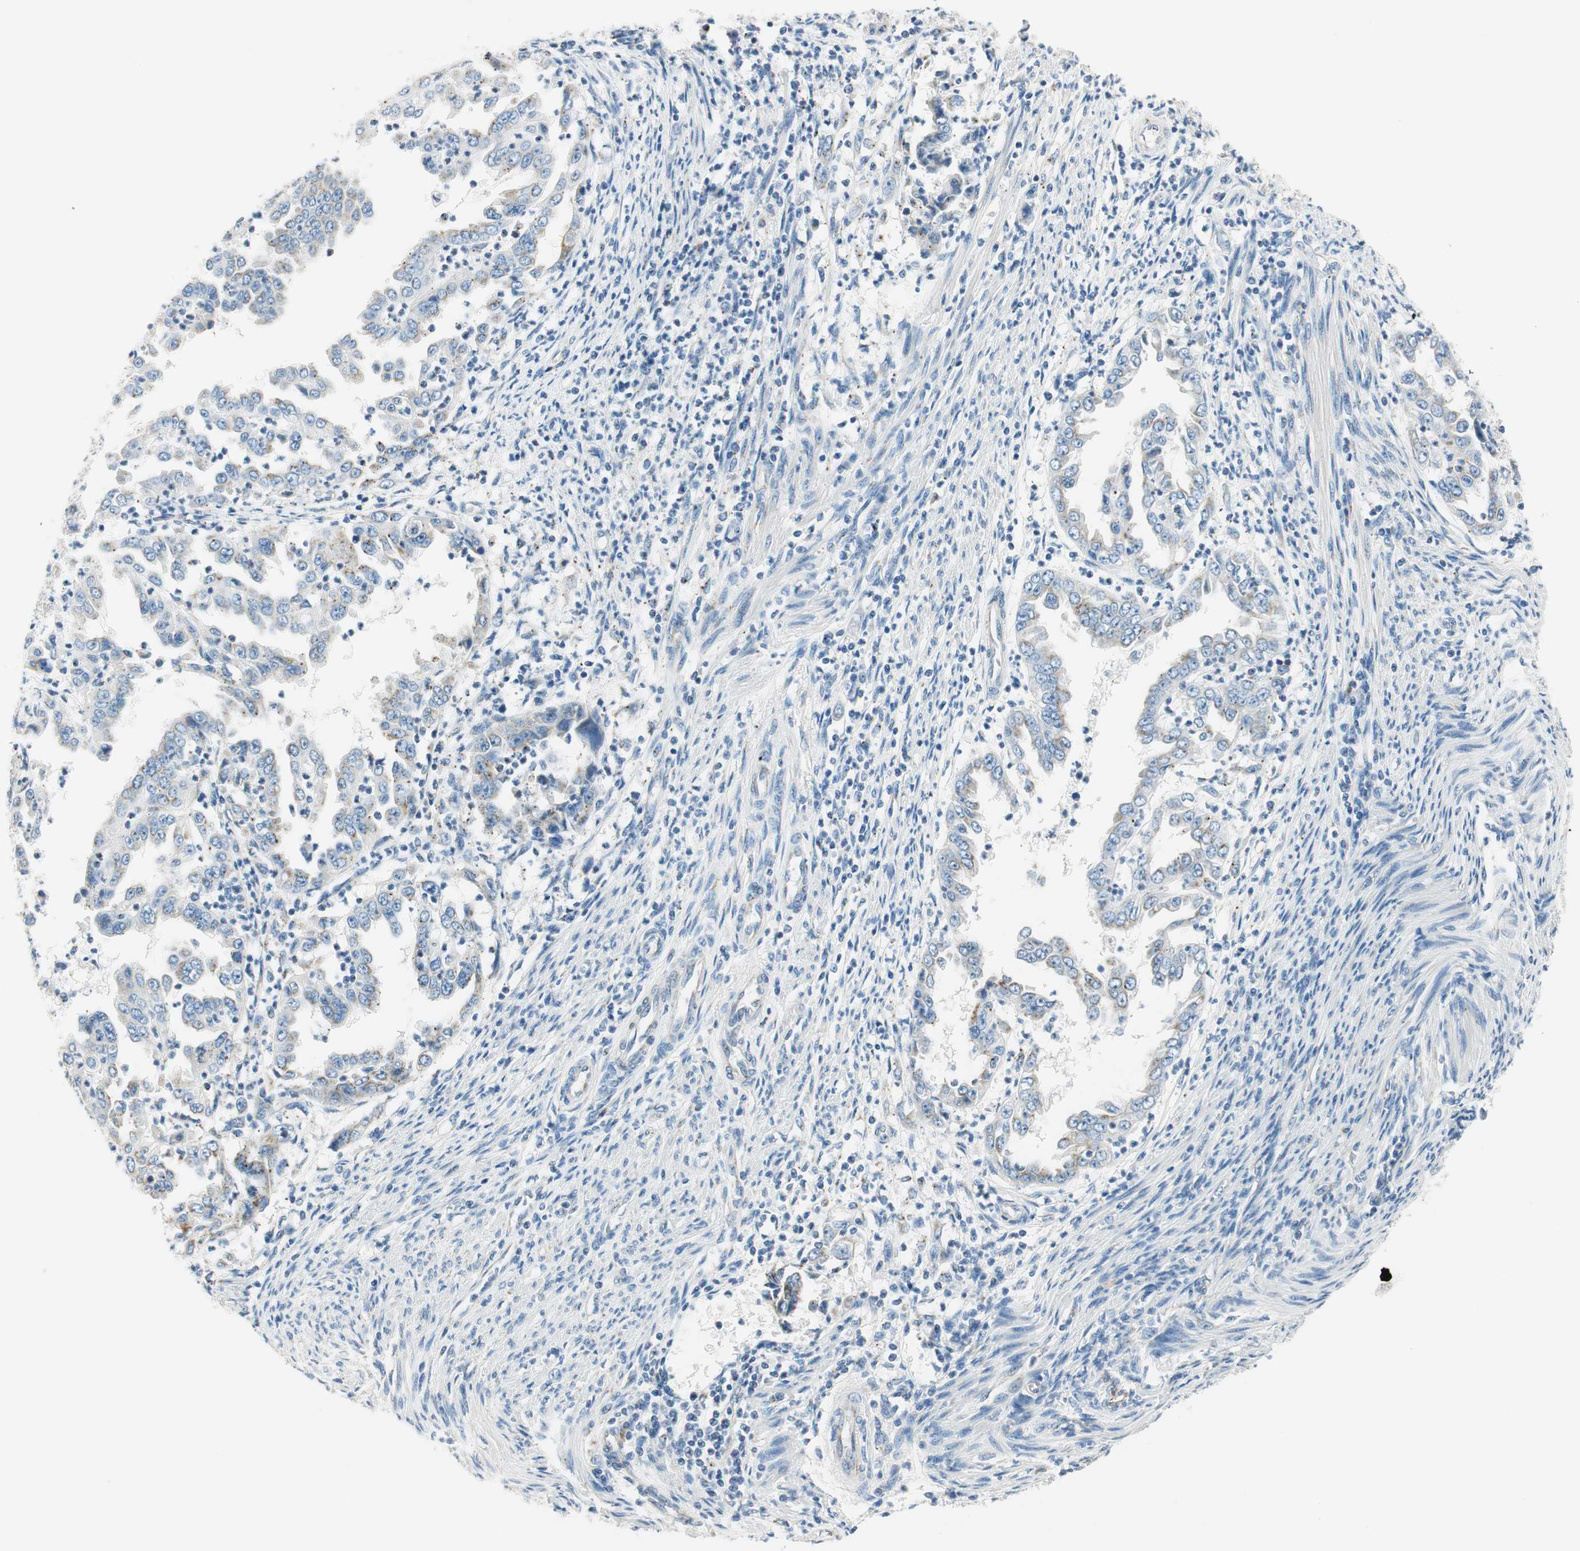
{"staining": {"intensity": "moderate", "quantity": "<25%", "location": "cytoplasmic/membranous"}, "tissue": "endometrial cancer", "cell_type": "Tumor cells", "image_type": "cancer", "snomed": [{"axis": "morphology", "description": "Adenocarcinoma, NOS"}, {"axis": "topography", "description": "Endometrium"}], "caption": "Brown immunohistochemical staining in human endometrial cancer reveals moderate cytoplasmic/membranous expression in about <25% of tumor cells. The staining was performed using DAB to visualize the protein expression in brown, while the nuclei were stained in blue with hematoxylin (Magnification: 20x).", "gene": "TMF1", "patient": {"sex": "female", "age": 85}}